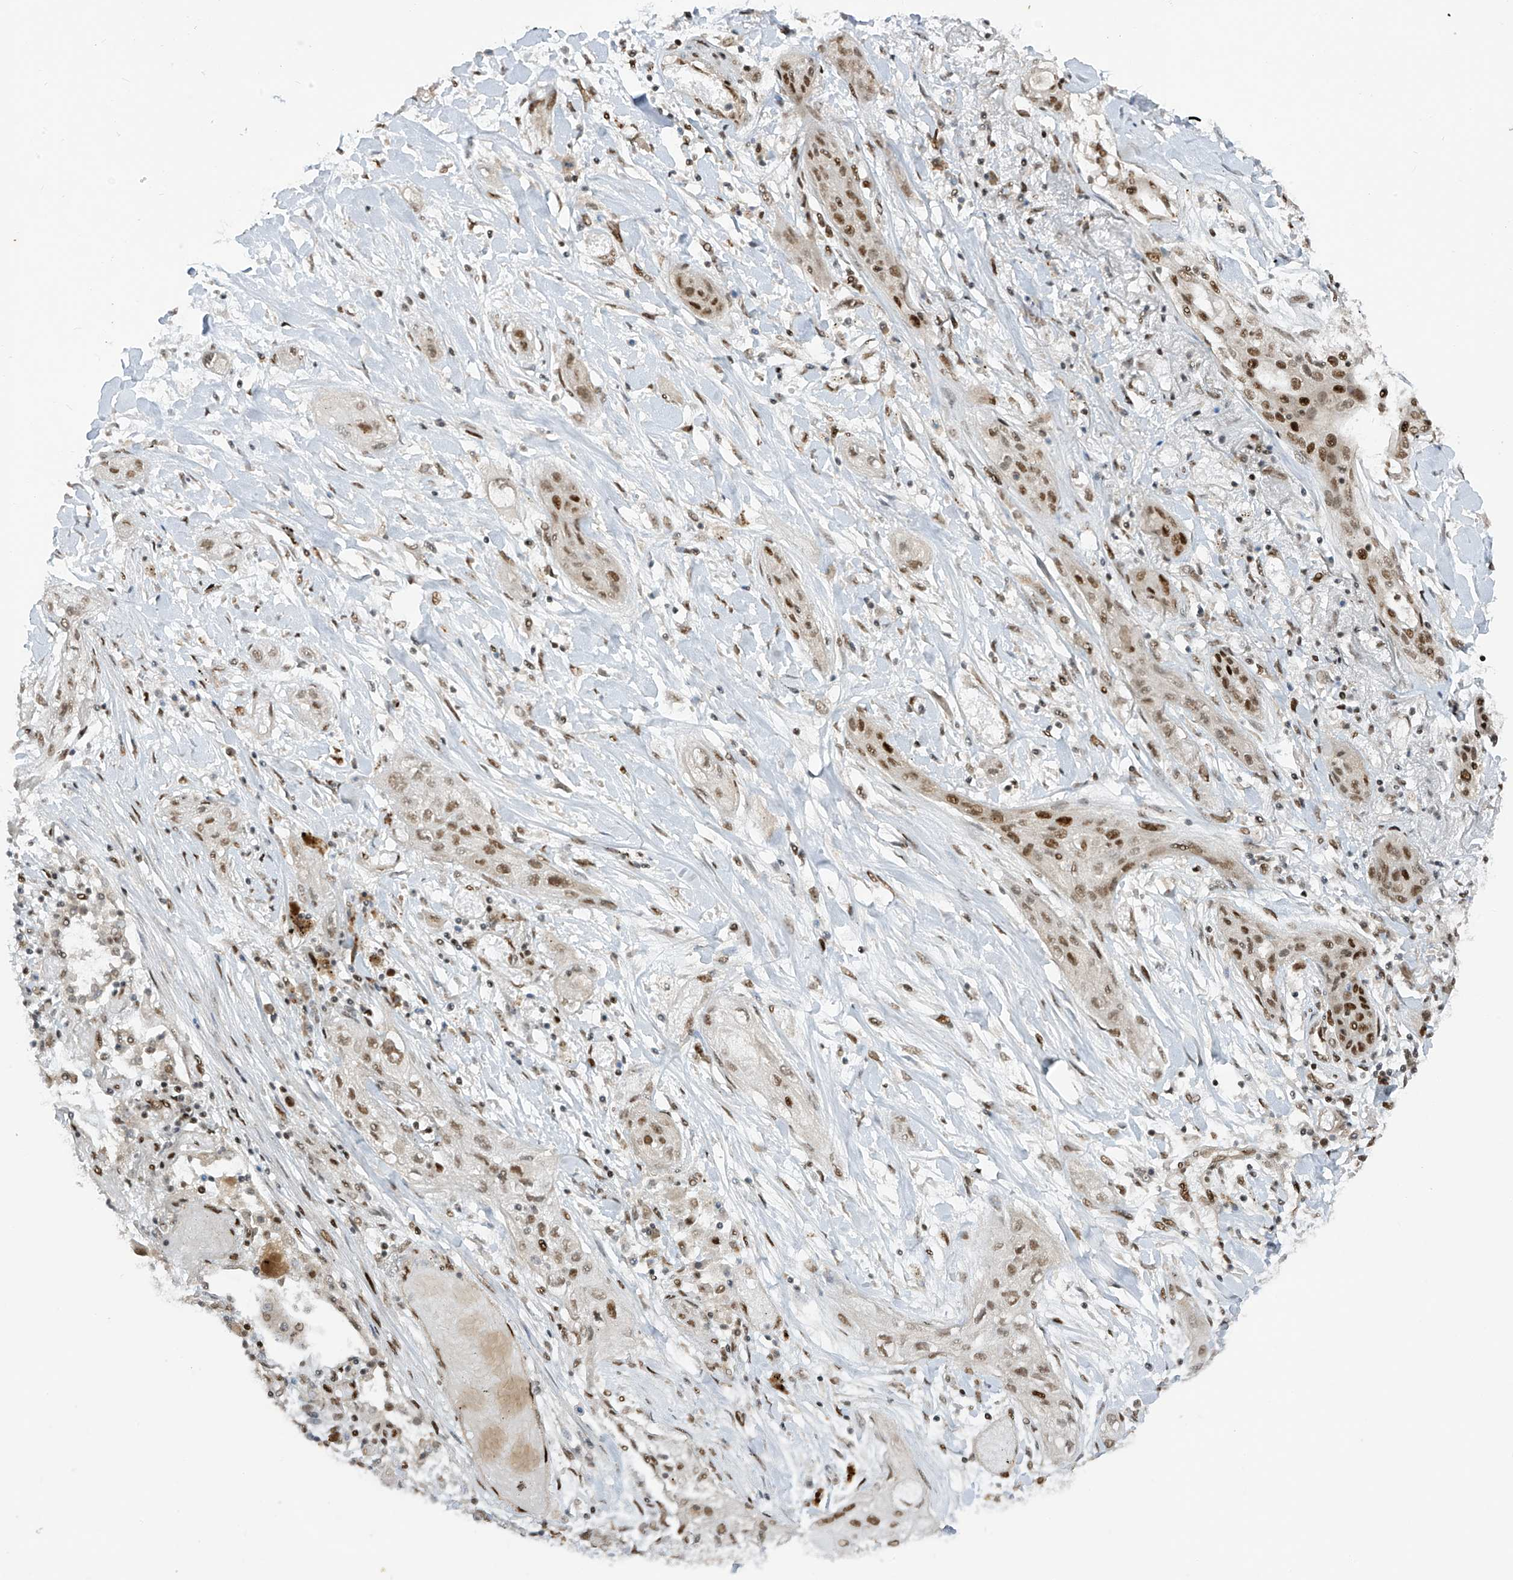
{"staining": {"intensity": "moderate", "quantity": ">75%", "location": "nuclear"}, "tissue": "lung cancer", "cell_type": "Tumor cells", "image_type": "cancer", "snomed": [{"axis": "morphology", "description": "Squamous cell carcinoma, NOS"}, {"axis": "topography", "description": "Lung"}], "caption": "Tumor cells show medium levels of moderate nuclear expression in approximately >75% of cells in human lung cancer.", "gene": "ARHGEF3", "patient": {"sex": "female", "age": 47}}